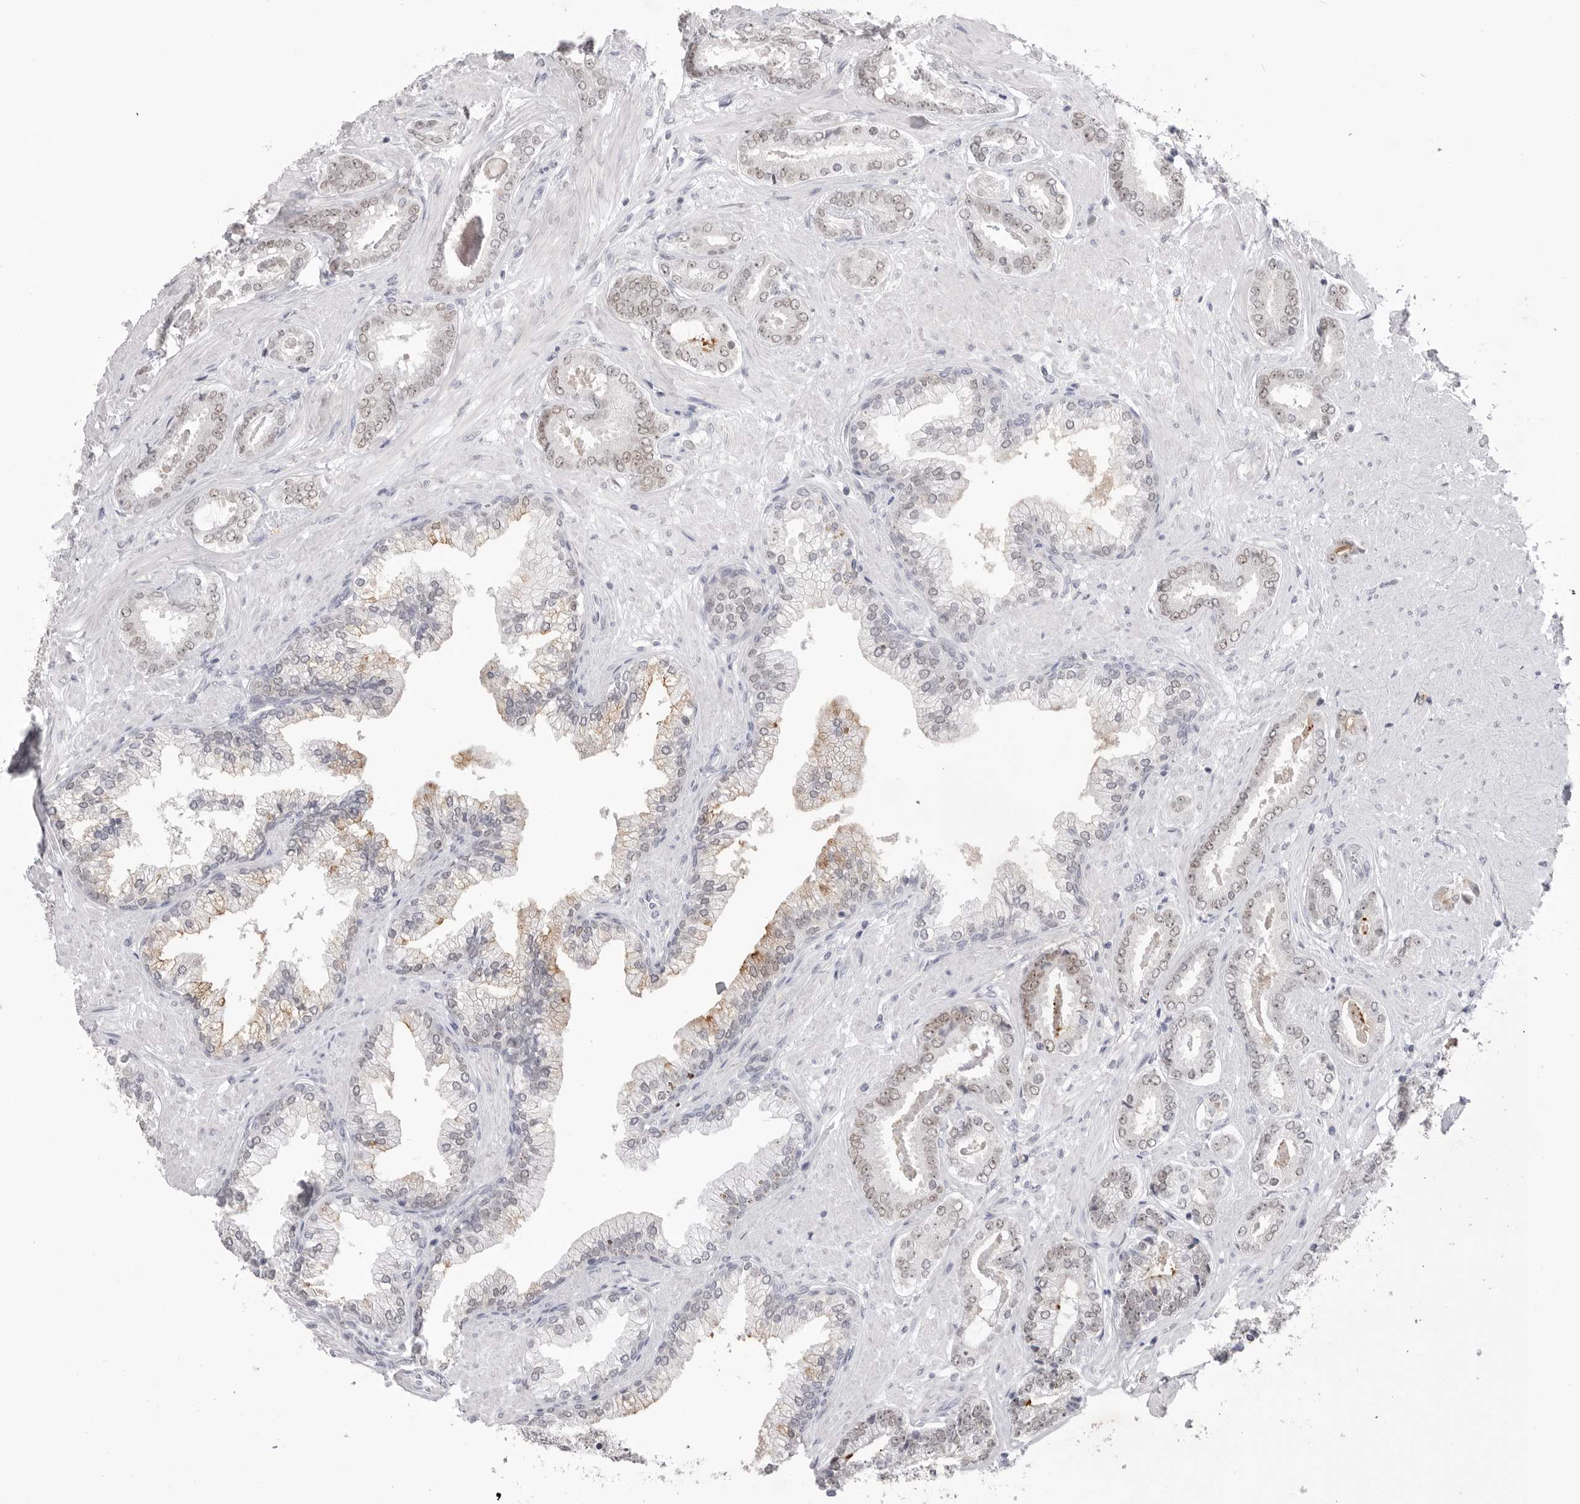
{"staining": {"intensity": "weak", "quantity": "25%-75%", "location": "nuclear"}, "tissue": "prostate cancer", "cell_type": "Tumor cells", "image_type": "cancer", "snomed": [{"axis": "morphology", "description": "Adenocarcinoma, Low grade"}, {"axis": "topography", "description": "Prostate"}], "caption": "A micrograph of human prostate cancer (low-grade adenocarcinoma) stained for a protein exhibits weak nuclear brown staining in tumor cells.", "gene": "ZBTB7B", "patient": {"sex": "male", "age": 71}}